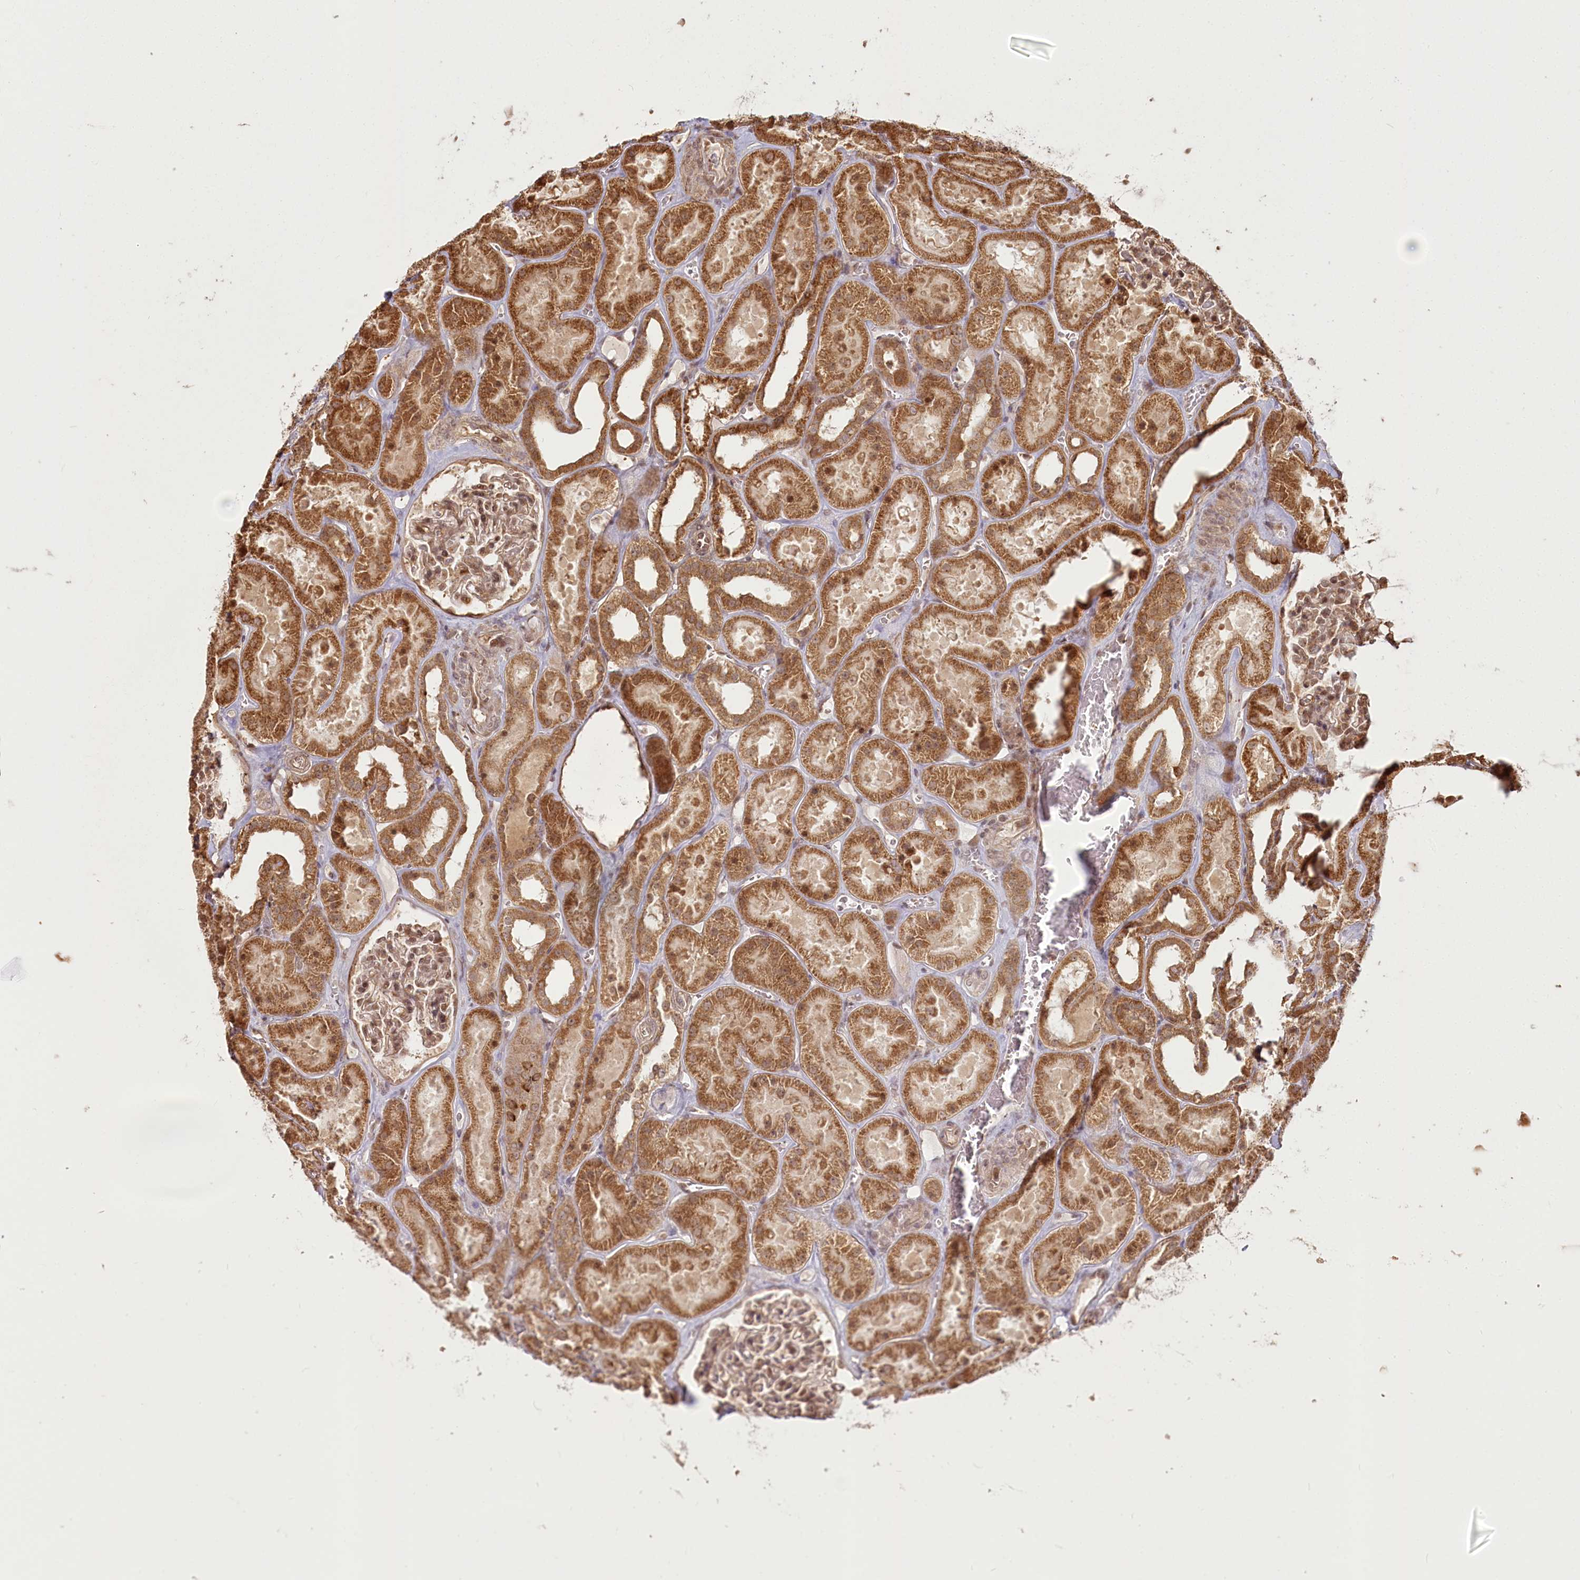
{"staining": {"intensity": "moderate", "quantity": "25%-75%", "location": "cytoplasmic/membranous,nuclear"}, "tissue": "kidney", "cell_type": "Cells in glomeruli", "image_type": "normal", "snomed": [{"axis": "morphology", "description": "Normal tissue, NOS"}, {"axis": "topography", "description": "Kidney"}], "caption": "The micrograph reveals staining of unremarkable kidney, revealing moderate cytoplasmic/membranous,nuclear protein staining (brown color) within cells in glomeruli. (DAB (3,3'-diaminobenzidine) IHC with brightfield microscopy, high magnification).", "gene": "R3HDM2", "patient": {"sex": "female", "age": 41}}